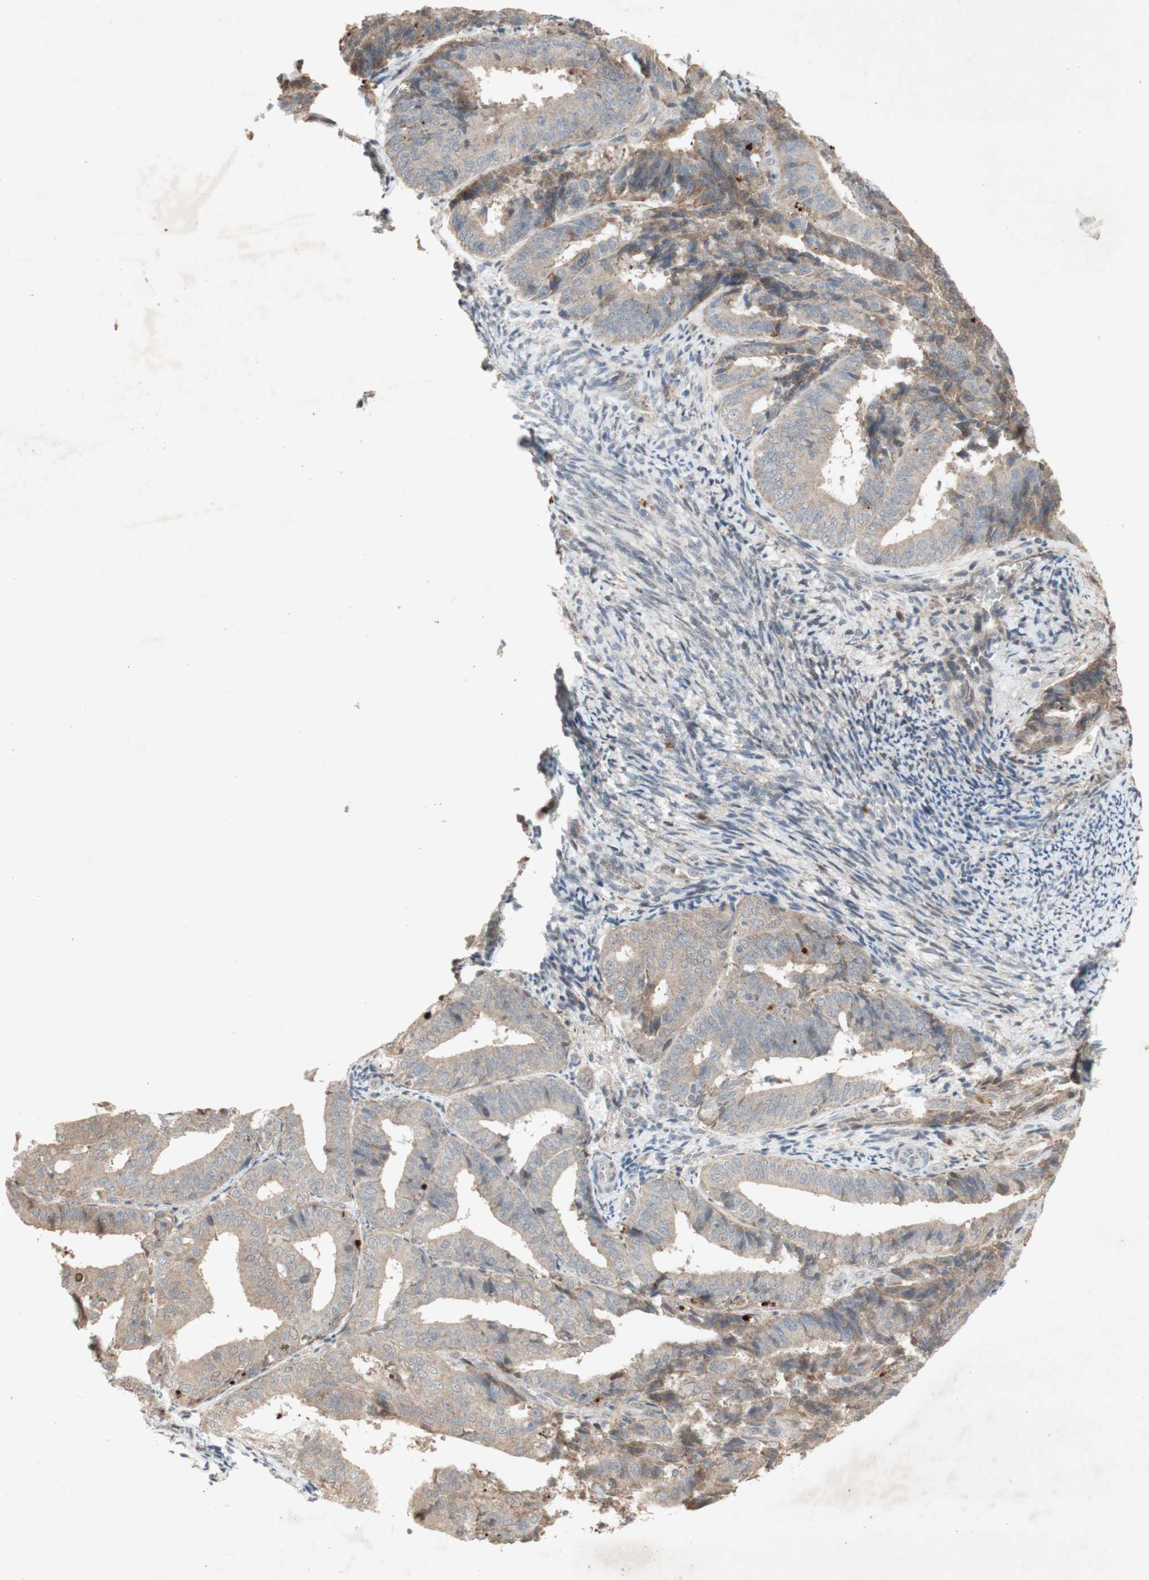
{"staining": {"intensity": "weak", "quantity": "<25%", "location": "cytoplasmic/membranous"}, "tissue": "endometrial cancer", "cell_type": "Tumor cells", "image_type": "cancer", "snomed": [{"axis": "morphology", "description": "Adenocarcinoma, NOS"}, {"axis": "topography", "description": "Endometrium"}], "caption": "This is an immunohistochemistry (IHC) histopathology image of endometrial adenocarcinoma. There is no expression in tumor cells.", "gene": "NRG4", "patient": {"sex": "female", "age": 63}}